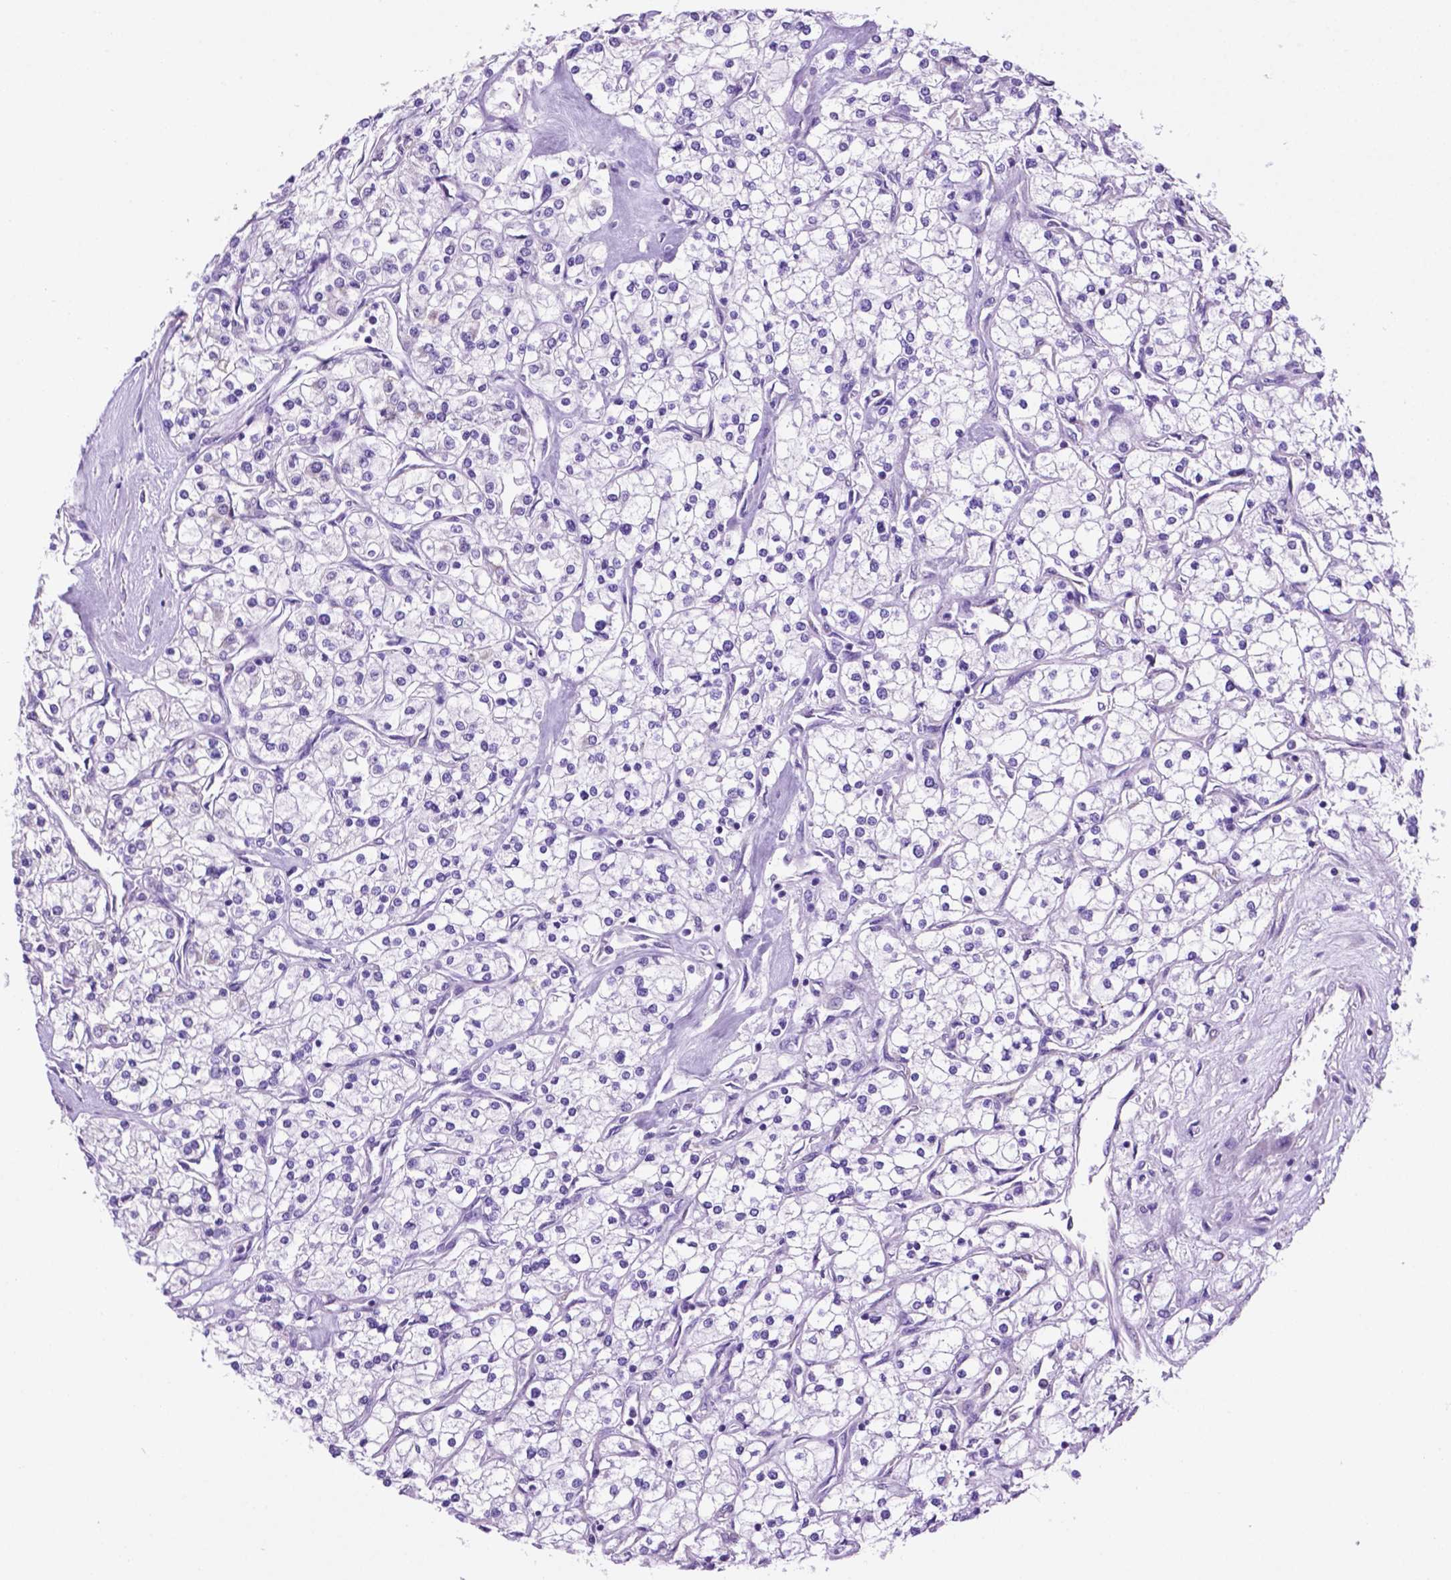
{"staining": {"intensity": "negative", "quantity": "none", "location": "none"}, "tissue": "renal cancer", "cell_type": "Tumor cells", "image_type": "cancer", "snomed": [{"axis": "morphology", "description": "Adenocarcinoma, NOS"}, {"axis": "topography", "description": "Kidney"}], "caption": "Image shows no significant protein positivity in tumor cells of renal cancer.", "gene": "SPDYA", "patient": {"sex": "male", "age": 80}}